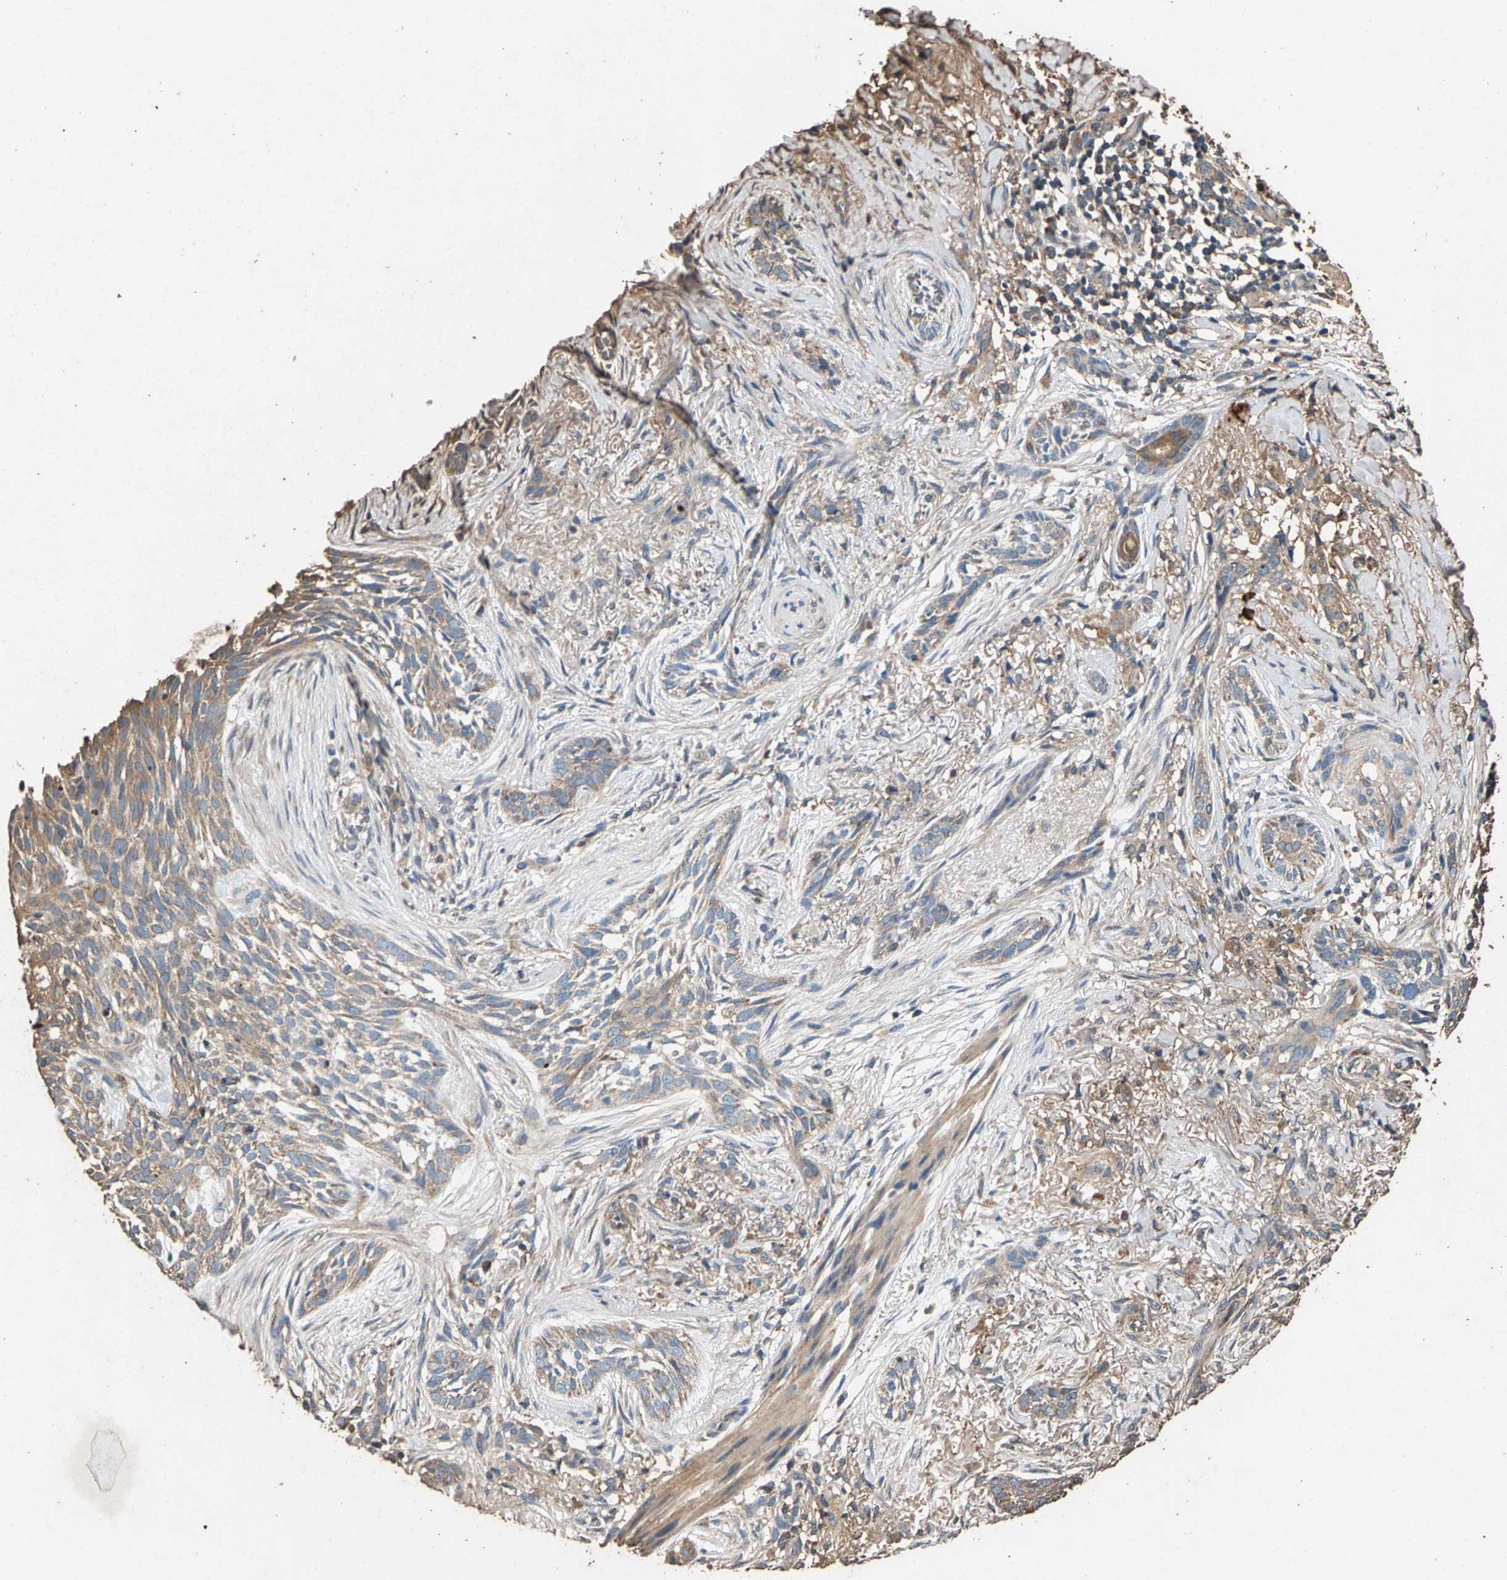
{"staining": {"intensity": "weak", "quantity": ">75%", "location": "cytoplasmic/membranous"}, "tissue": "skin cancer", "cell_type": "Tumor cells", "image_type": "cancer", "snomed": [{"axis": "morphology", "description": "Basal cell carcinoma"}, {"axis": "topography", "description": "Skin"}], "caption": "Immunohistochemical staining of human basal cell carcinoma (skin) demonstrates low levels of weak cytoplasmic/membranous positivity in about >75% of tumor cells. The protein is shown in brown color, while the nuclei are stained blue.", "gene": "MRPL27", "patient": {"sex": "female", "age": 88}}